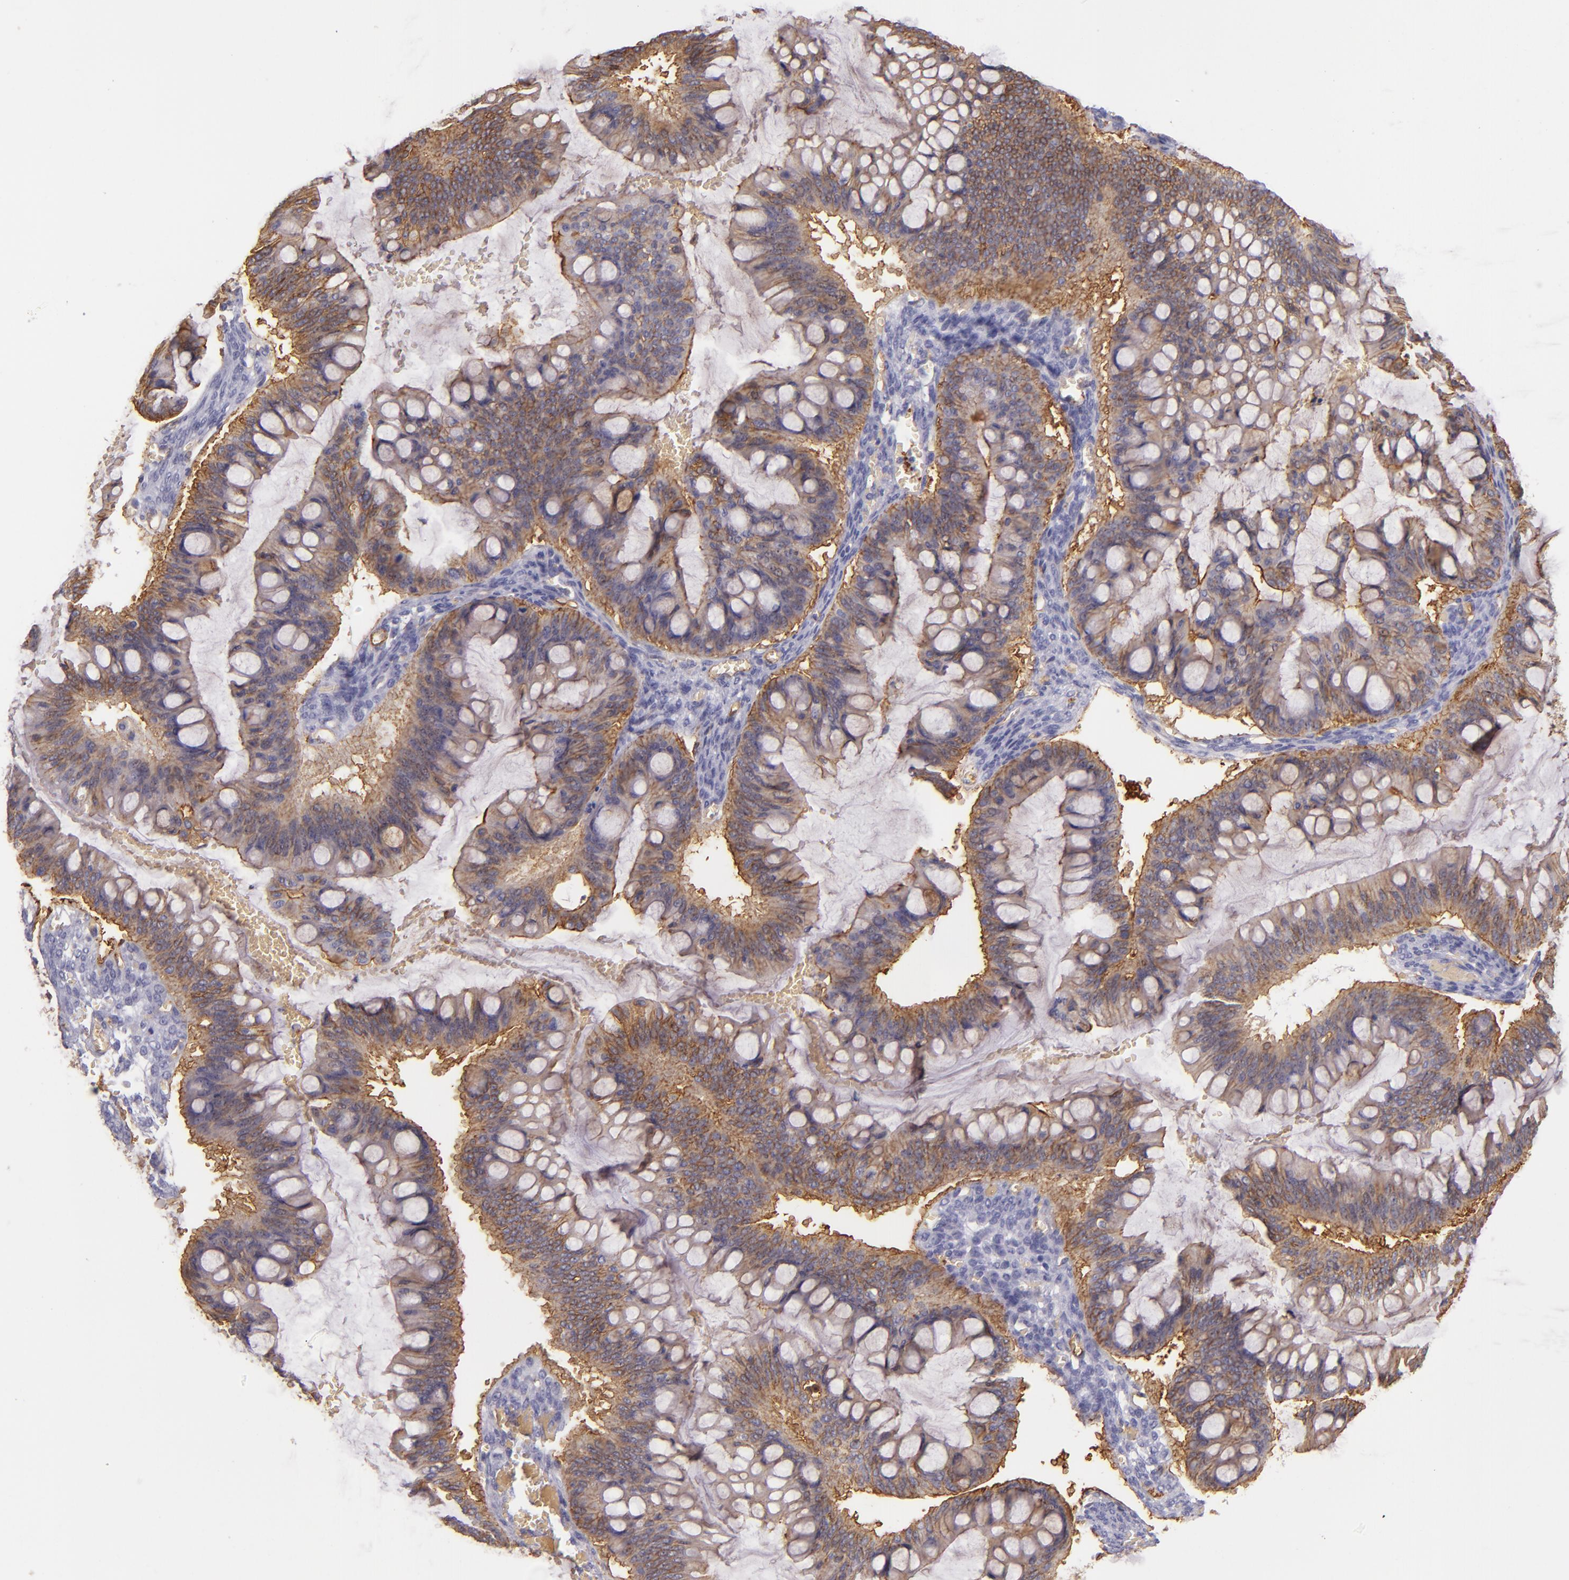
{"staining": {"intensity": "moderate", "quantity": ">75%", "location": "cytoplasmic/membranous"}, "tissue": "ovarian cancer", "cell_type": "Tumor cells", "image_type": "cancer", "snomed": [{"axis": "morphology", "description": "Cystadenocarcinoma, mucinous, NOS"}, {"axis": "topography", "description": "Ovary"}], "caption": "High-magnification brightfield microscopy of ovarian cancer (mucinous cystadenocarcinoma) stained with DAB (brown) and counterstained with hematoxylin (blue). tumor cells exhibit moderate cytoplasmic/membranous staining is seen in approximately>75% of cells.", "gene": "CD9", "patient": {"sex": "female", "age": 73}}